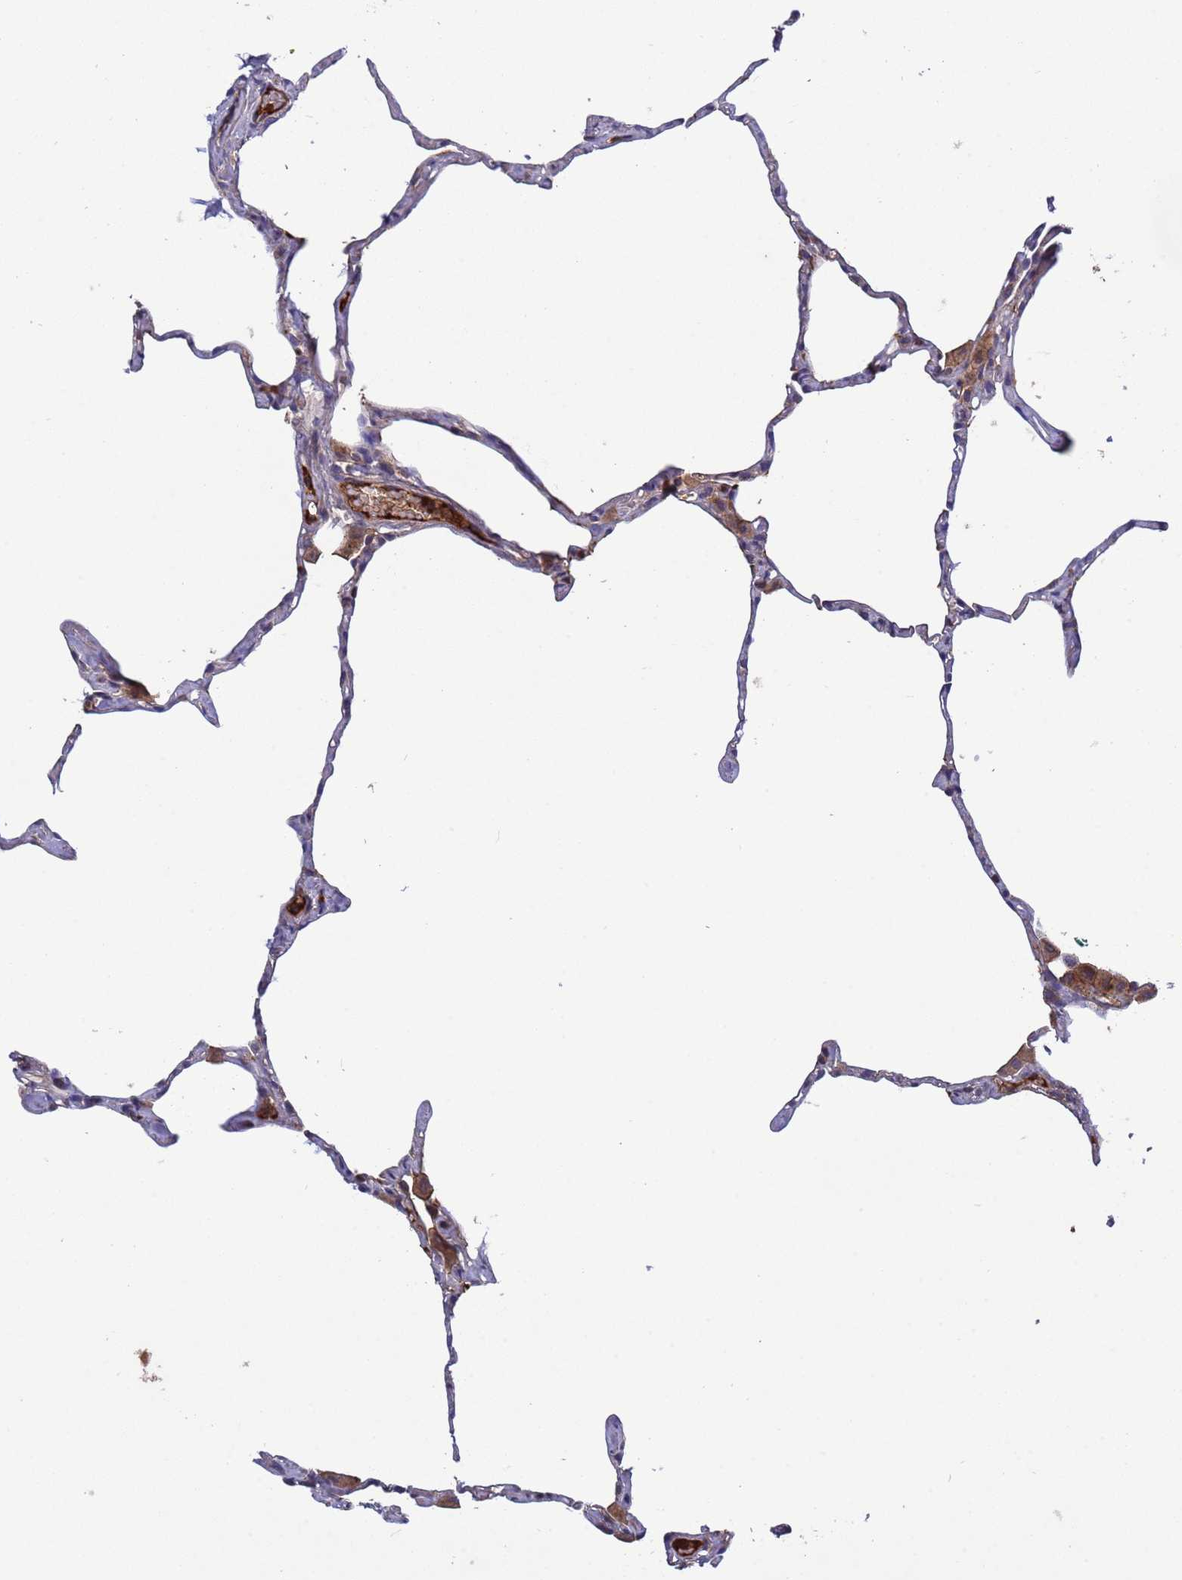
{"staining": {"intensity": "weak", "quantity": "<25%", "location": "cytoplasmic/membranous"}, "tissue": "lung", "cell_type": "Alveolar cells", "image_type": "normal", "snomed": [{"axis": "morphology", "description": "Normal tissue, NOS"}, {"axis": "topography", "description": "Lung"}], "caption": "Human lung stained for a protein using immunohistochemistry exhibits no staining in alveolar cells.", "gene": "PARP16", "patient": {"sex": "male", "age": 65}}